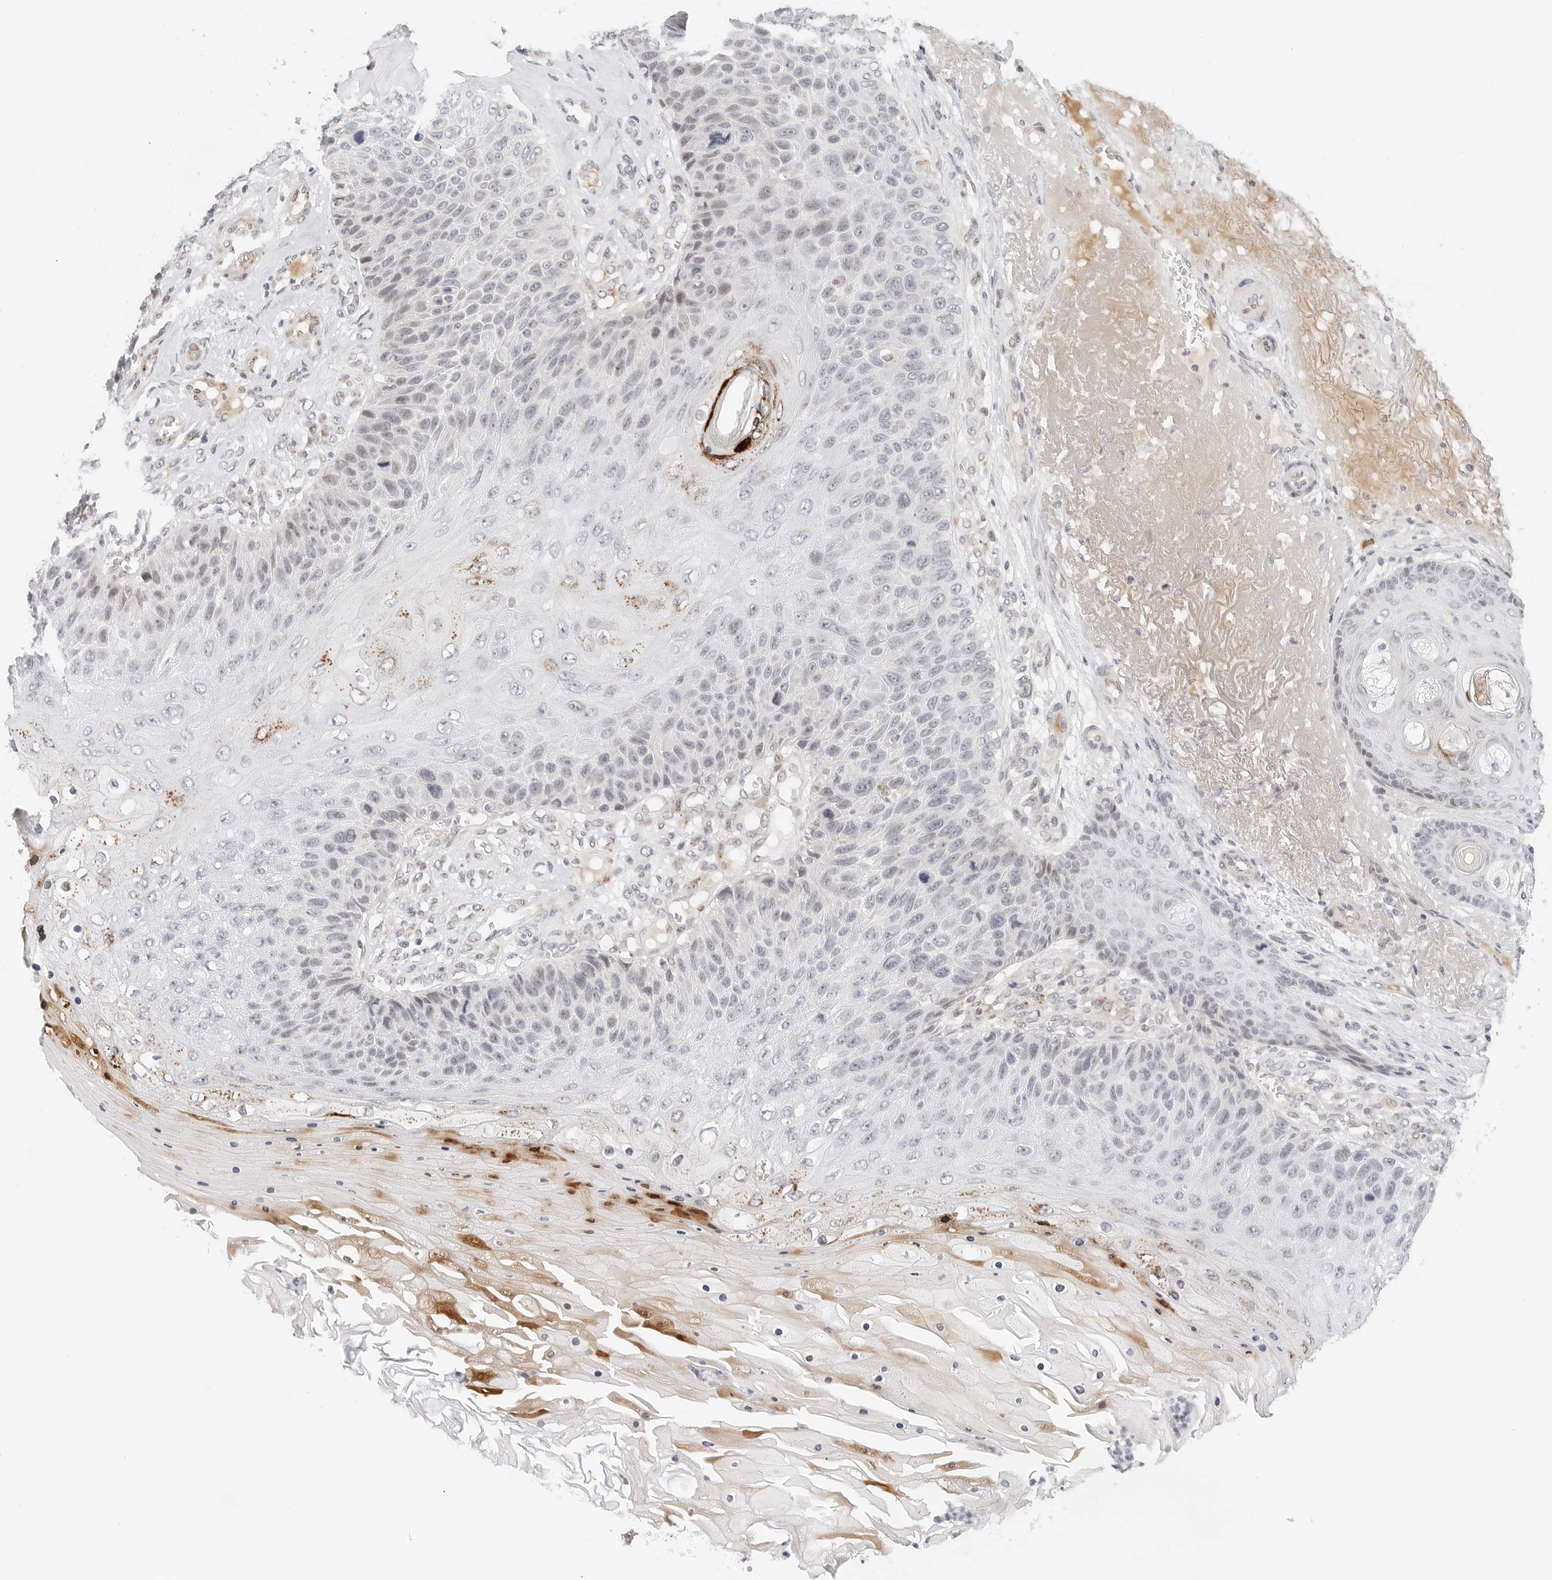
{"staining": {"intensity": "negative", "quantity": "none", "location": "none"}, "tissue": "skin cancer", "cell_type": "Tumor cells", "image_type": "cancer", "snomed": [{"axis": "morphology", "description": "Squamous cell carcinoma, NOS"}, {"axis": "topography", "description": "Skin"}], "caption": "Tumor cells are negative for brown protein staining in skin squamous cell carcinoma. The staining is performed using DAB brown chromogen with nuclei counter-stained in using hematoxylin.", "gene": "PARP10", "patient": {"sex": "female", "age": 88}}